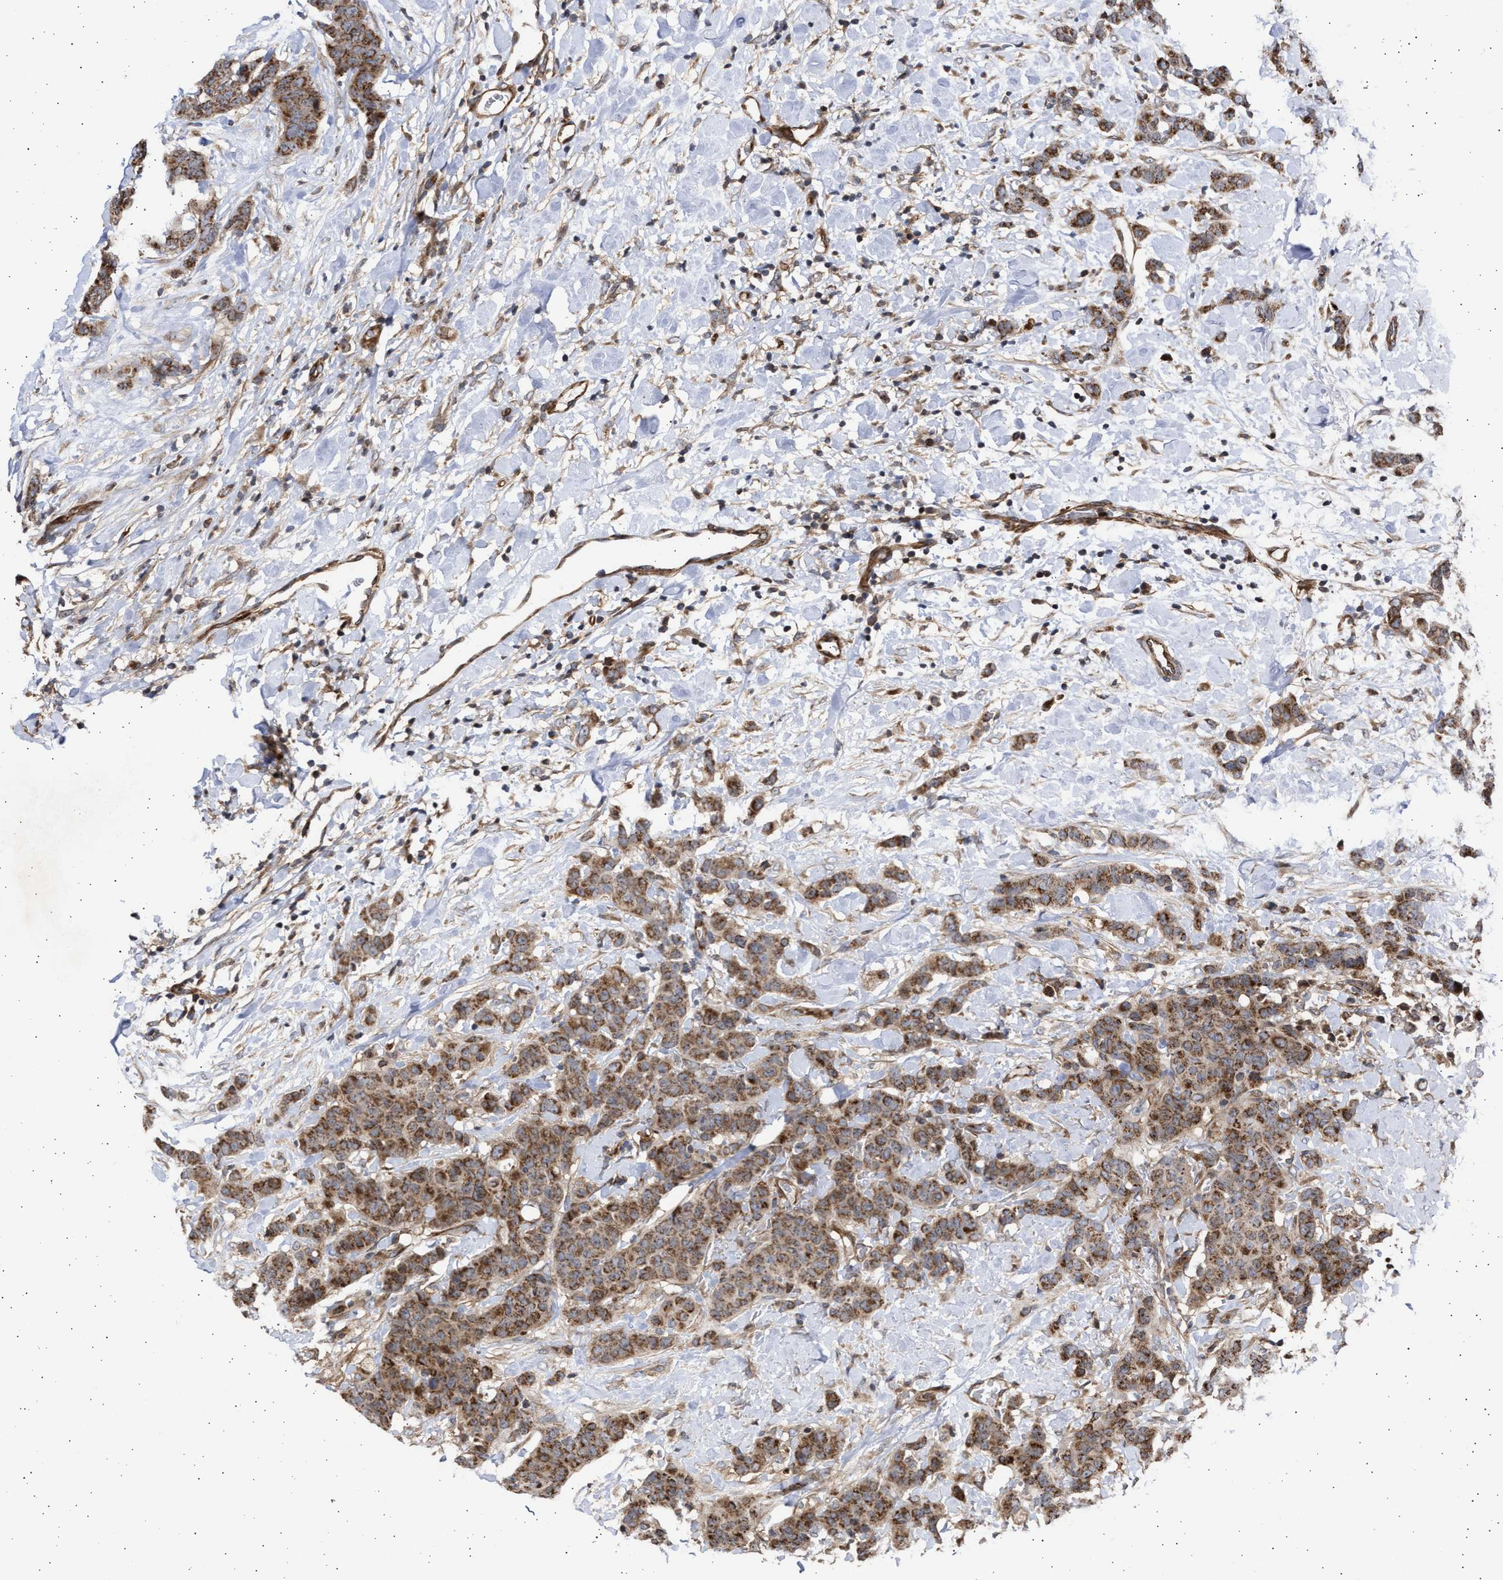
{"staining": {"intensity": "strong", "quantity": ">75%", "location": "cytoplasmic/membranous"}, "tissue": "breast cancer", "cell_type": "Tumor cells", "image_type": "cancer", "snomed": [{"axis": "morphology", "description": "Normal tissue, NOS"}, {"axis": "morphology", "description": "Duct carcinoma"}, {"axis": "topography", "description": "Breast"}], "caption": "Protein staining of breast intraductal carcinoma tissue reveals strong cytoplasmic/membranous staining in approximately >75% of tumor cells.", "gene": "TTC19", "patient": {"sex": "female", "age": 40}}